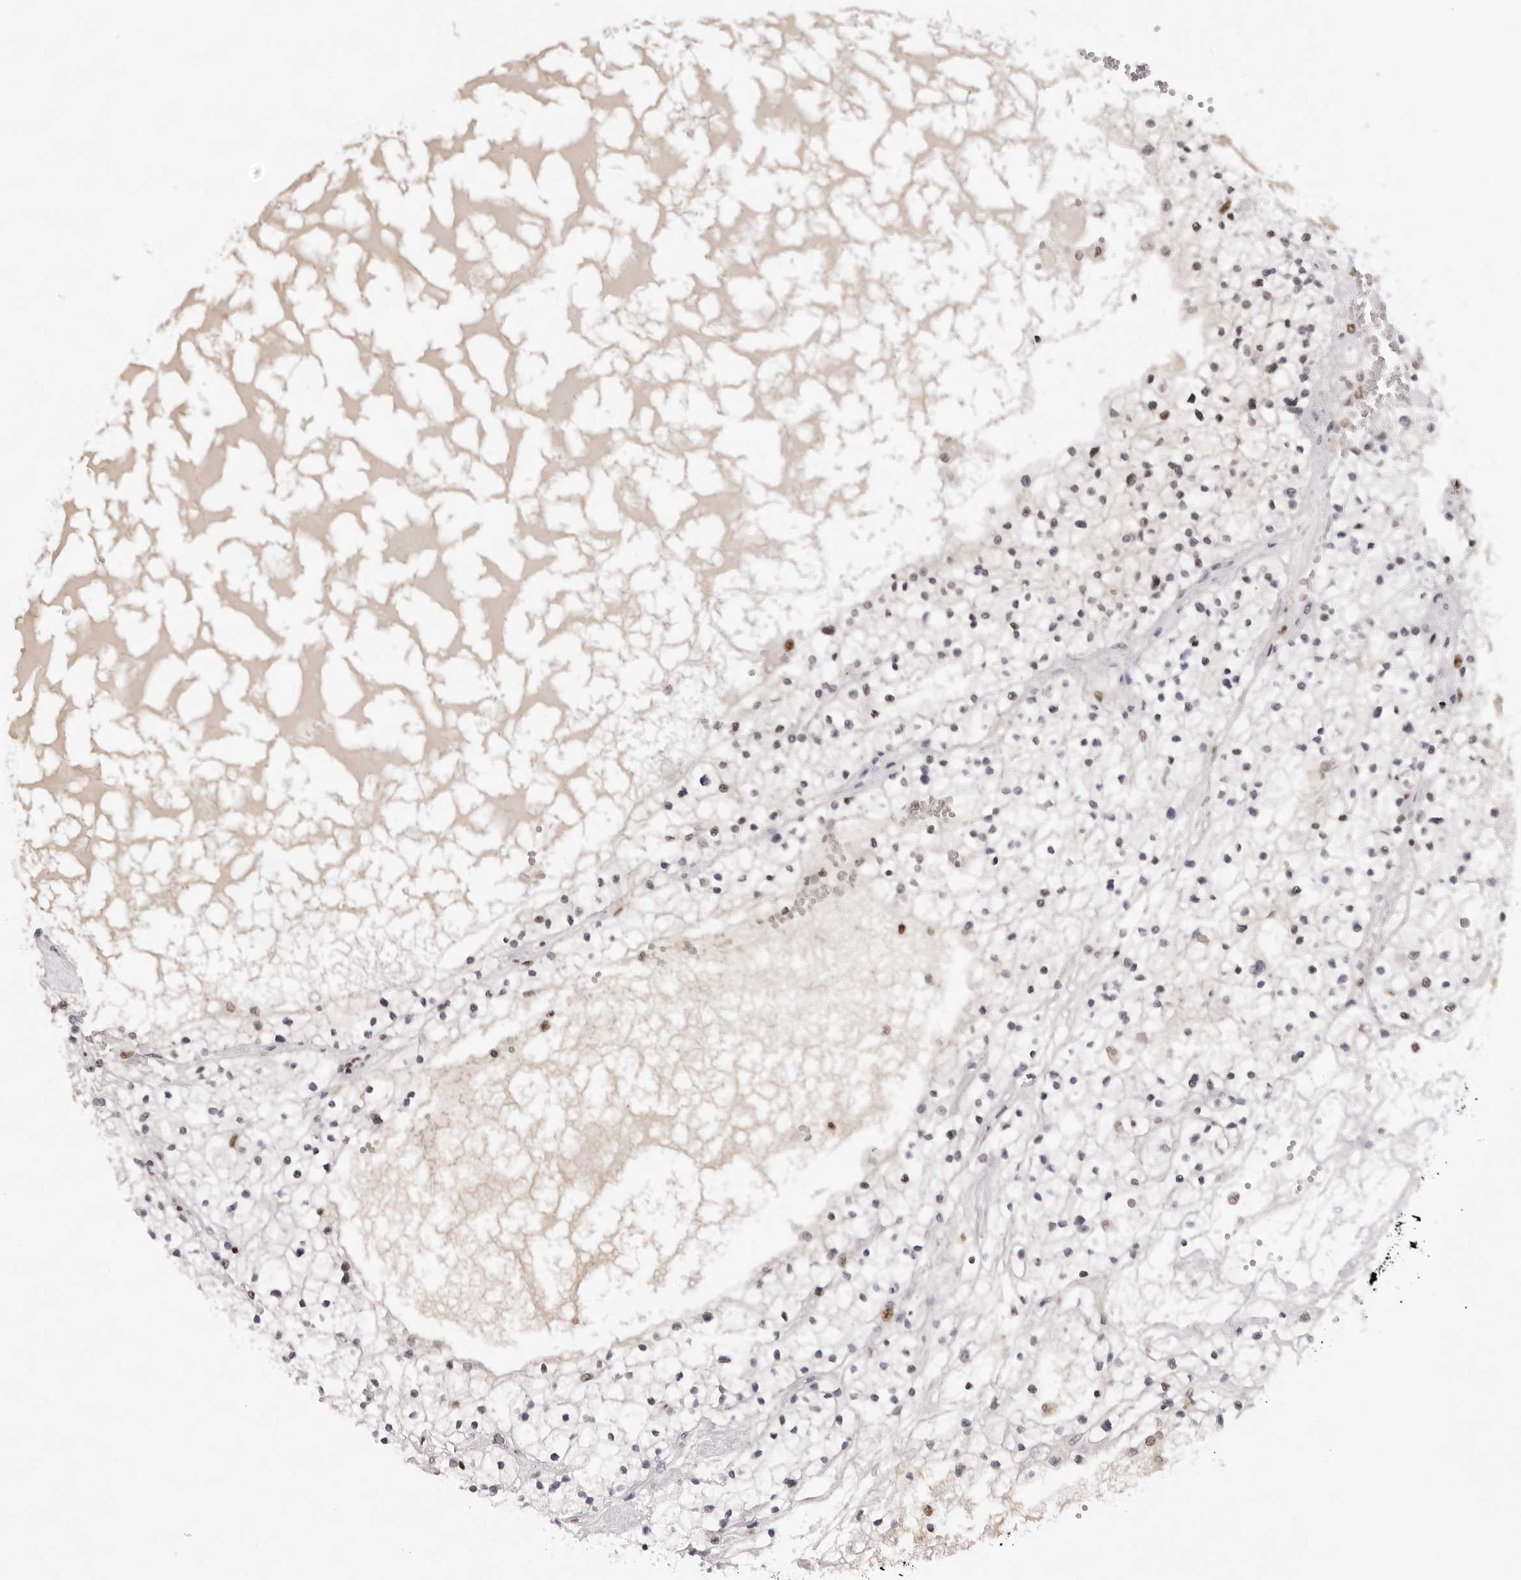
{"staining": {"intensity": "negative", "quantity": "none", "location": "none"}, "tissue": "renal cancer", "cell_type": "Tumor cells", "image_type": "cancer", "snomed": [{"axis": "morphology", "description": "Normal tissue, NOS"}, {"axis": "morphology", "description": "Adenocarcinoma, NOS"}, {"axis": "topography", "description": "Kidney"}], "caption": "Immunohistochemistry photomicrograph of human renal adenocarcinoma stained for a protein (brown), which displays no expression in tumor cells.", "gene": "OGG1", "patient": {"sex": "male", "age": 68}}